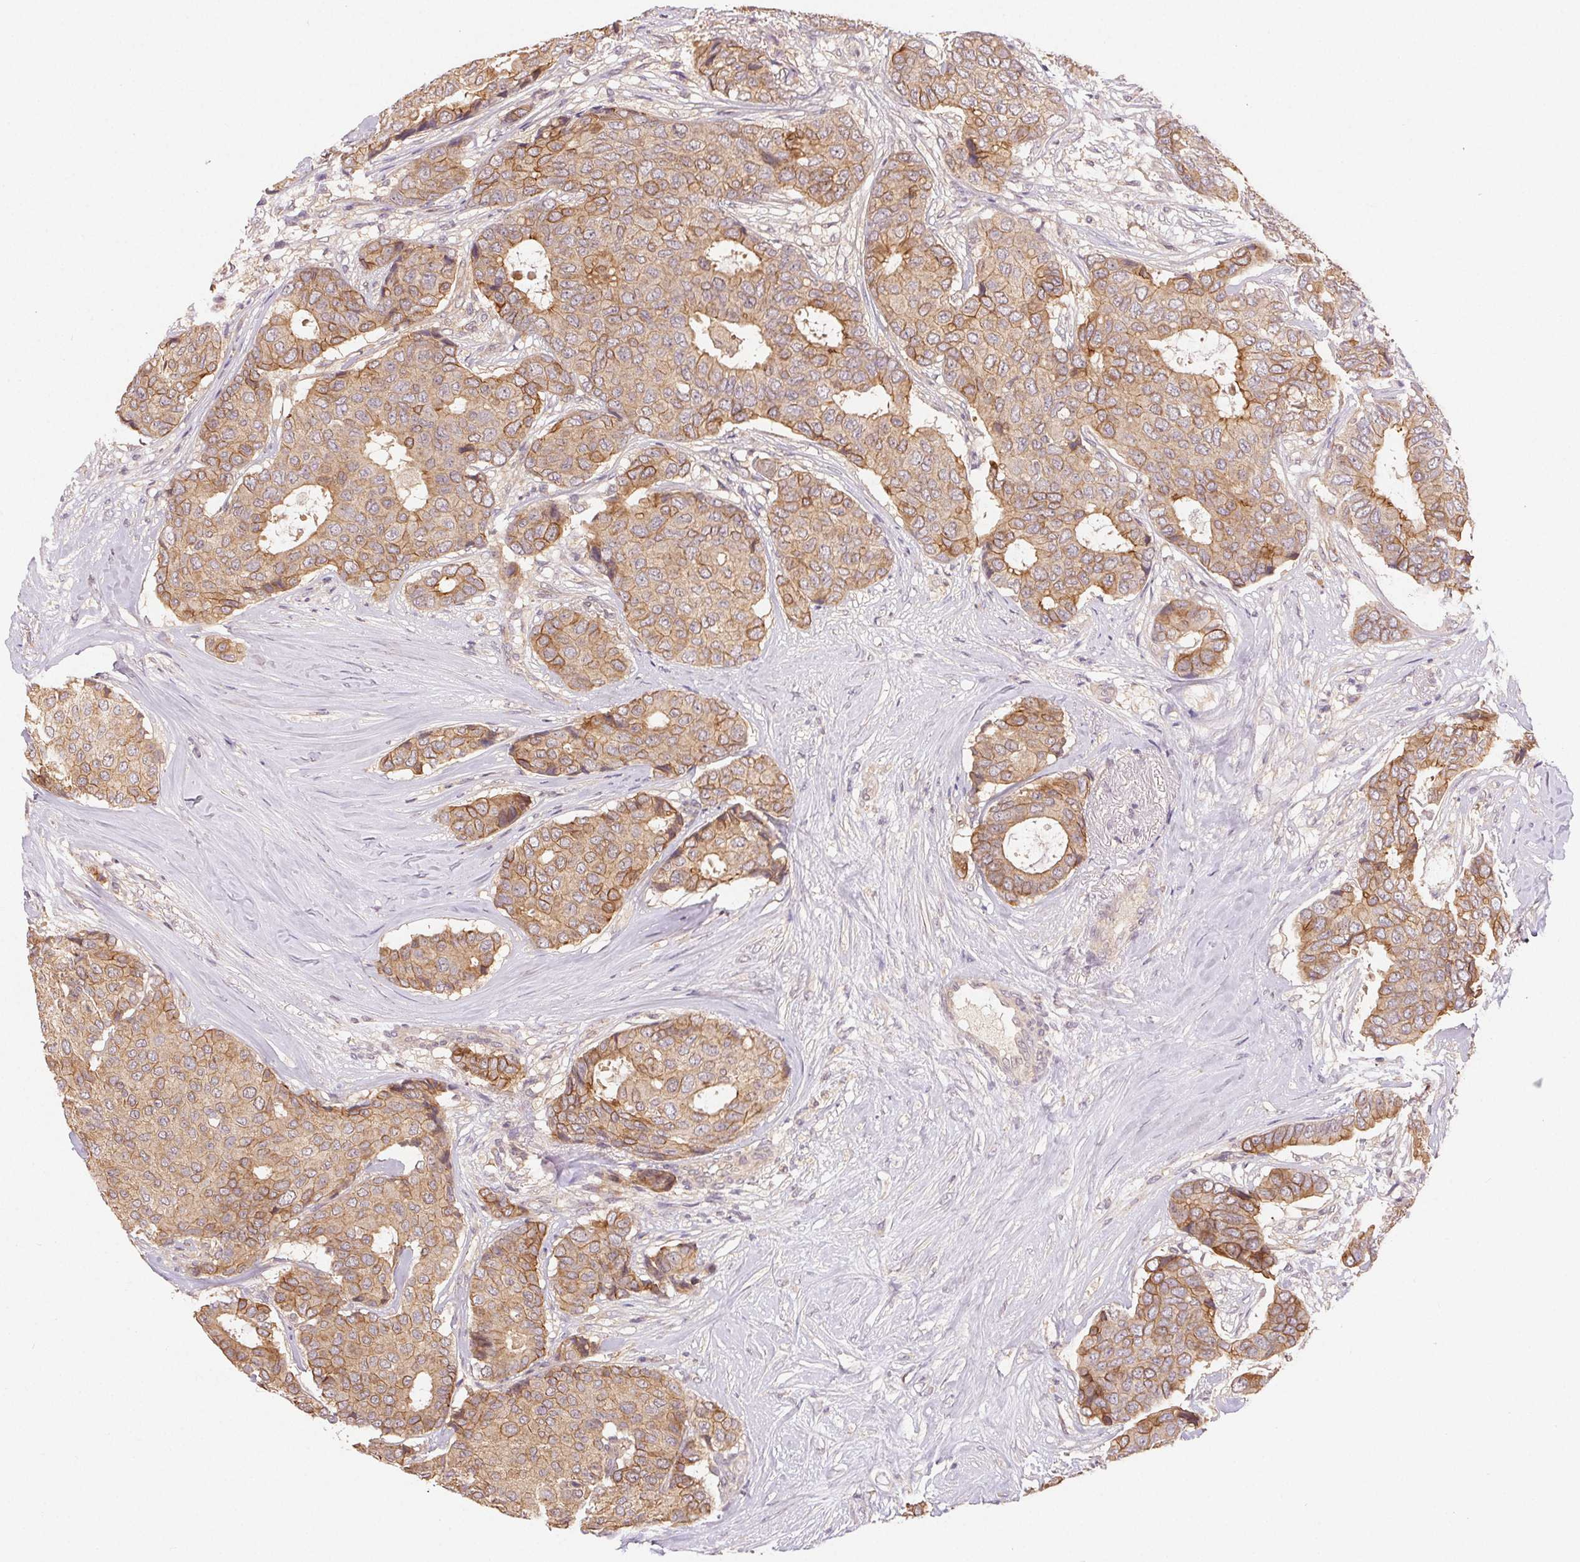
{"staining": {"intensity": "moderate", "quantity": "25%-75%", "location": "cytoplasmic/membranous"}, "tissue": "breast cancer", "cell_type": "Tumor cells", "image_type": "cancer", "snomed": [{"axis": "morphology", "description": "Duct carcinoma"}, {"axis": "topography", "description": "Breast"}], "caption": "The micrograph demonstrates staining of breast cancer, revealing moderate cytoplasmic/membranous protein staining (brown color) within tumor cells.", "gene": "MAPKAPK2", "patient": {"sex": "female", "age": 75}}